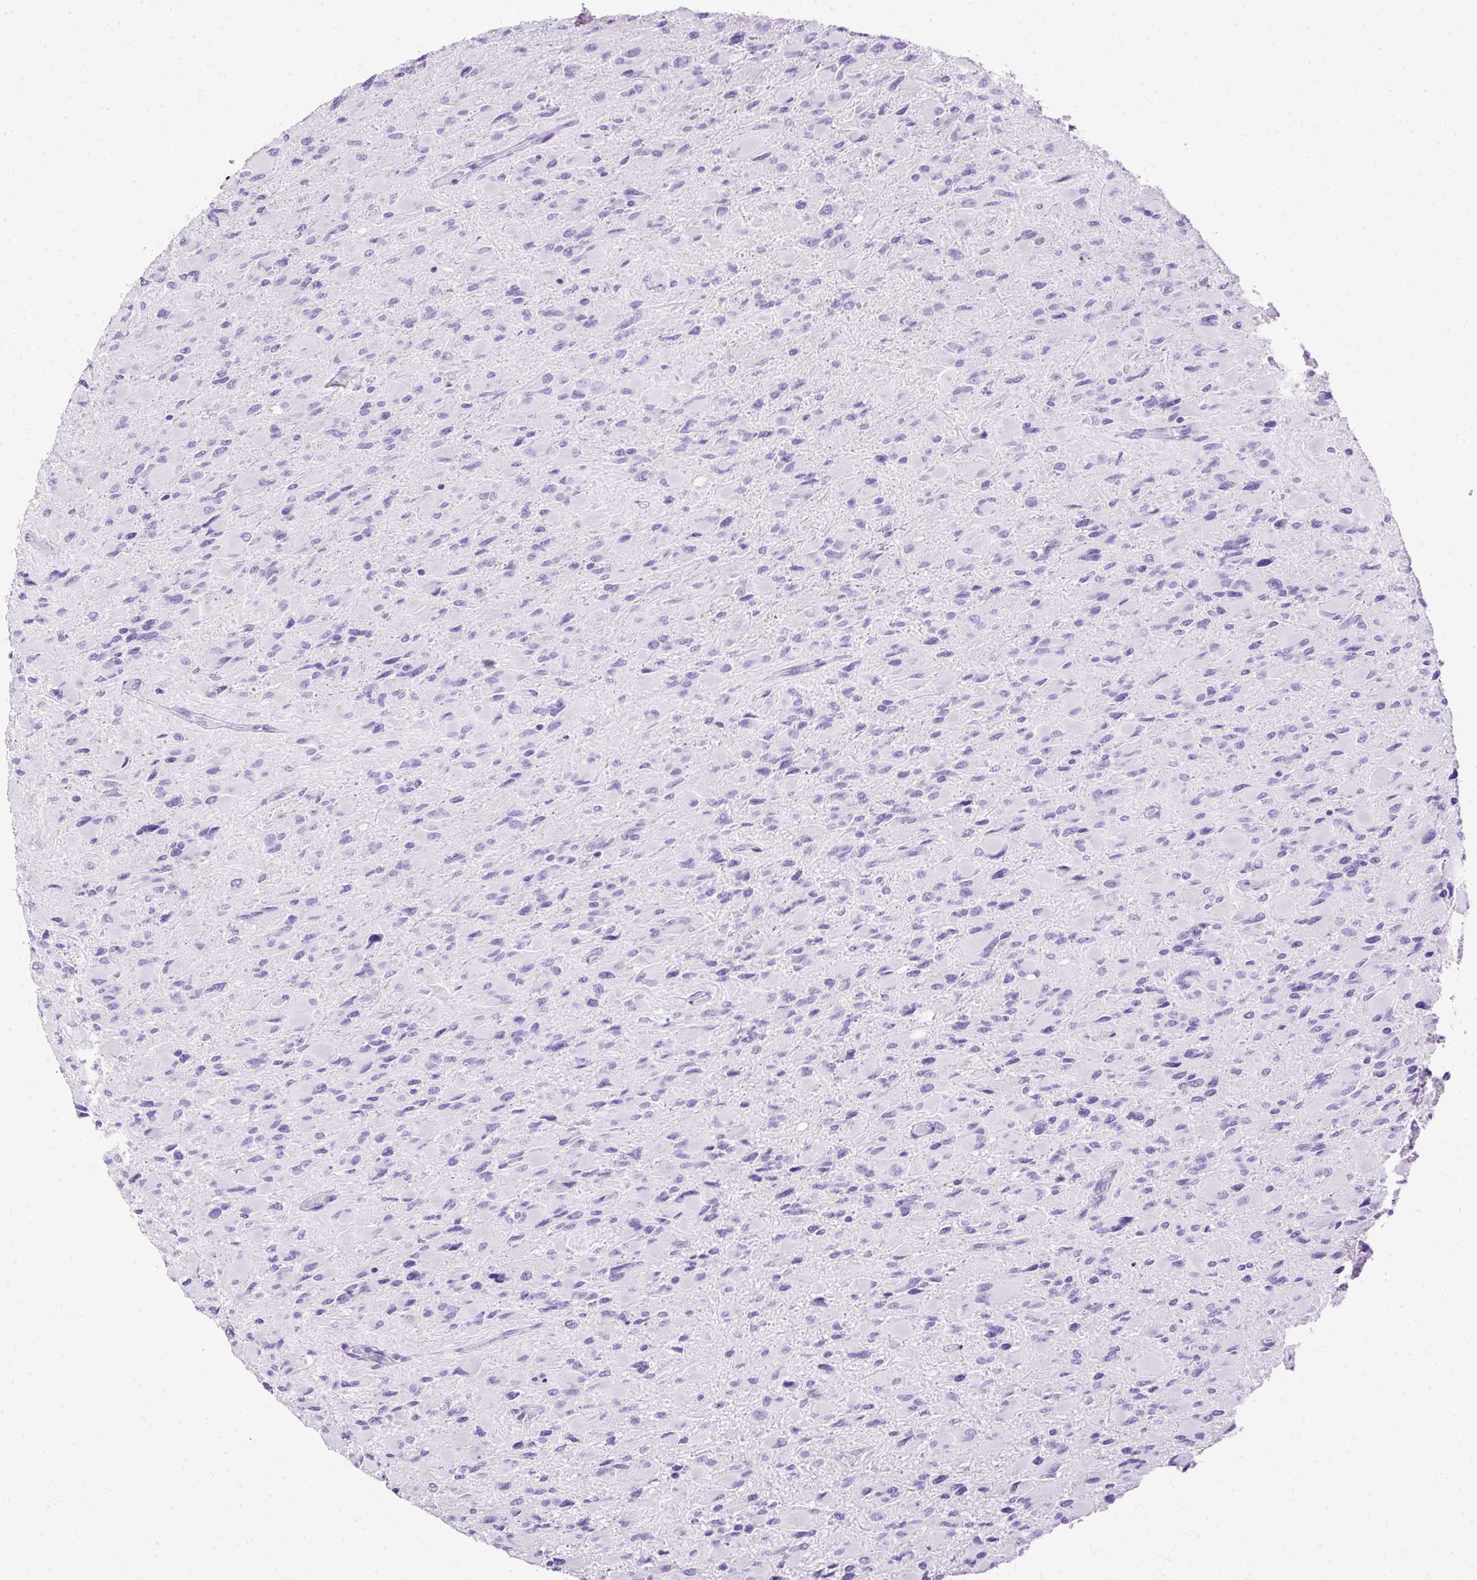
{"staining": {"intensity": "negative", "quantity": "none", "location": "none"}, "tissue": "glioma", "cell_type": "Tumor cells", "image_type": "cancer", "snomed": [{"axis": "morphology", "description": "Glioma, malignant, High grade"}, {"axis": "topography", "description": "Cerebral cortex"}], "caption": "The IHC micrograph has no significant positivity in tumor cells of high-grade glioma (malignant) tissue.", "gene": "SLC8A2", "patient": {"sex": "female", "age": 36}}